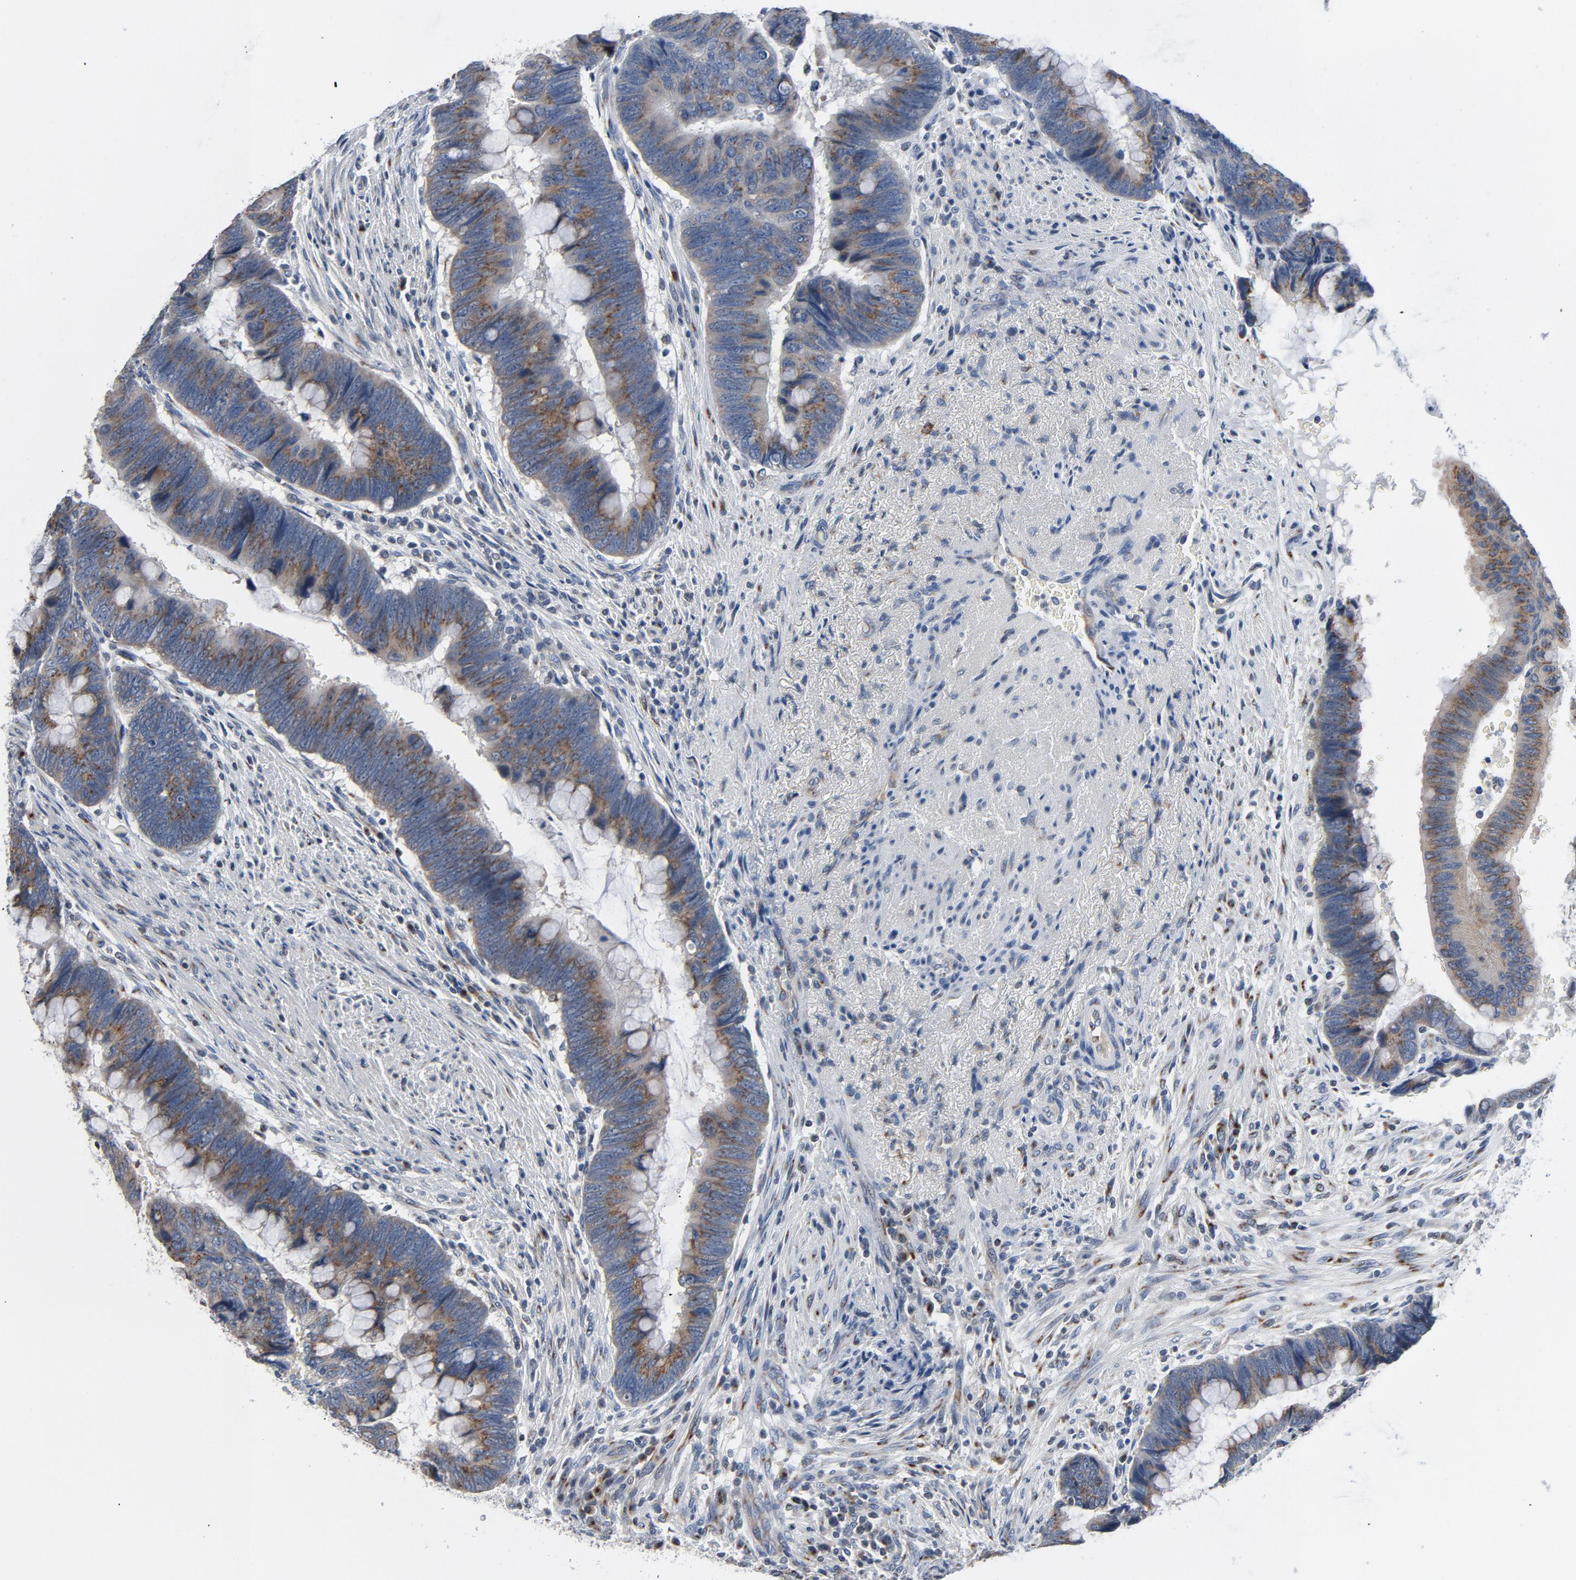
{"staining": {"intensity": "moderate", "quantity": ">75%", "location": "cytoplasmic/membranous"}, "tissue": "colorectal cancer", "cell_type": "Tumor cells", "image_type": "cancer", "snomed": [{"axis": "morphology", "description": "Normal tissue, NOS"}, {"axis": "morphology", "description": "Adenocarcinoma, NOS"}, {"axis": "topography", "description": "Rectum"}], "caption": "Immunohistochemical staining of human colorectal adenocarcinoma reveals medium levels of moderate cytoplasmic/membranous protein expression in approximately >75% of tumor cells.", "gene": "YIPF6", "patient": {"sex": "male", "age": 92}}